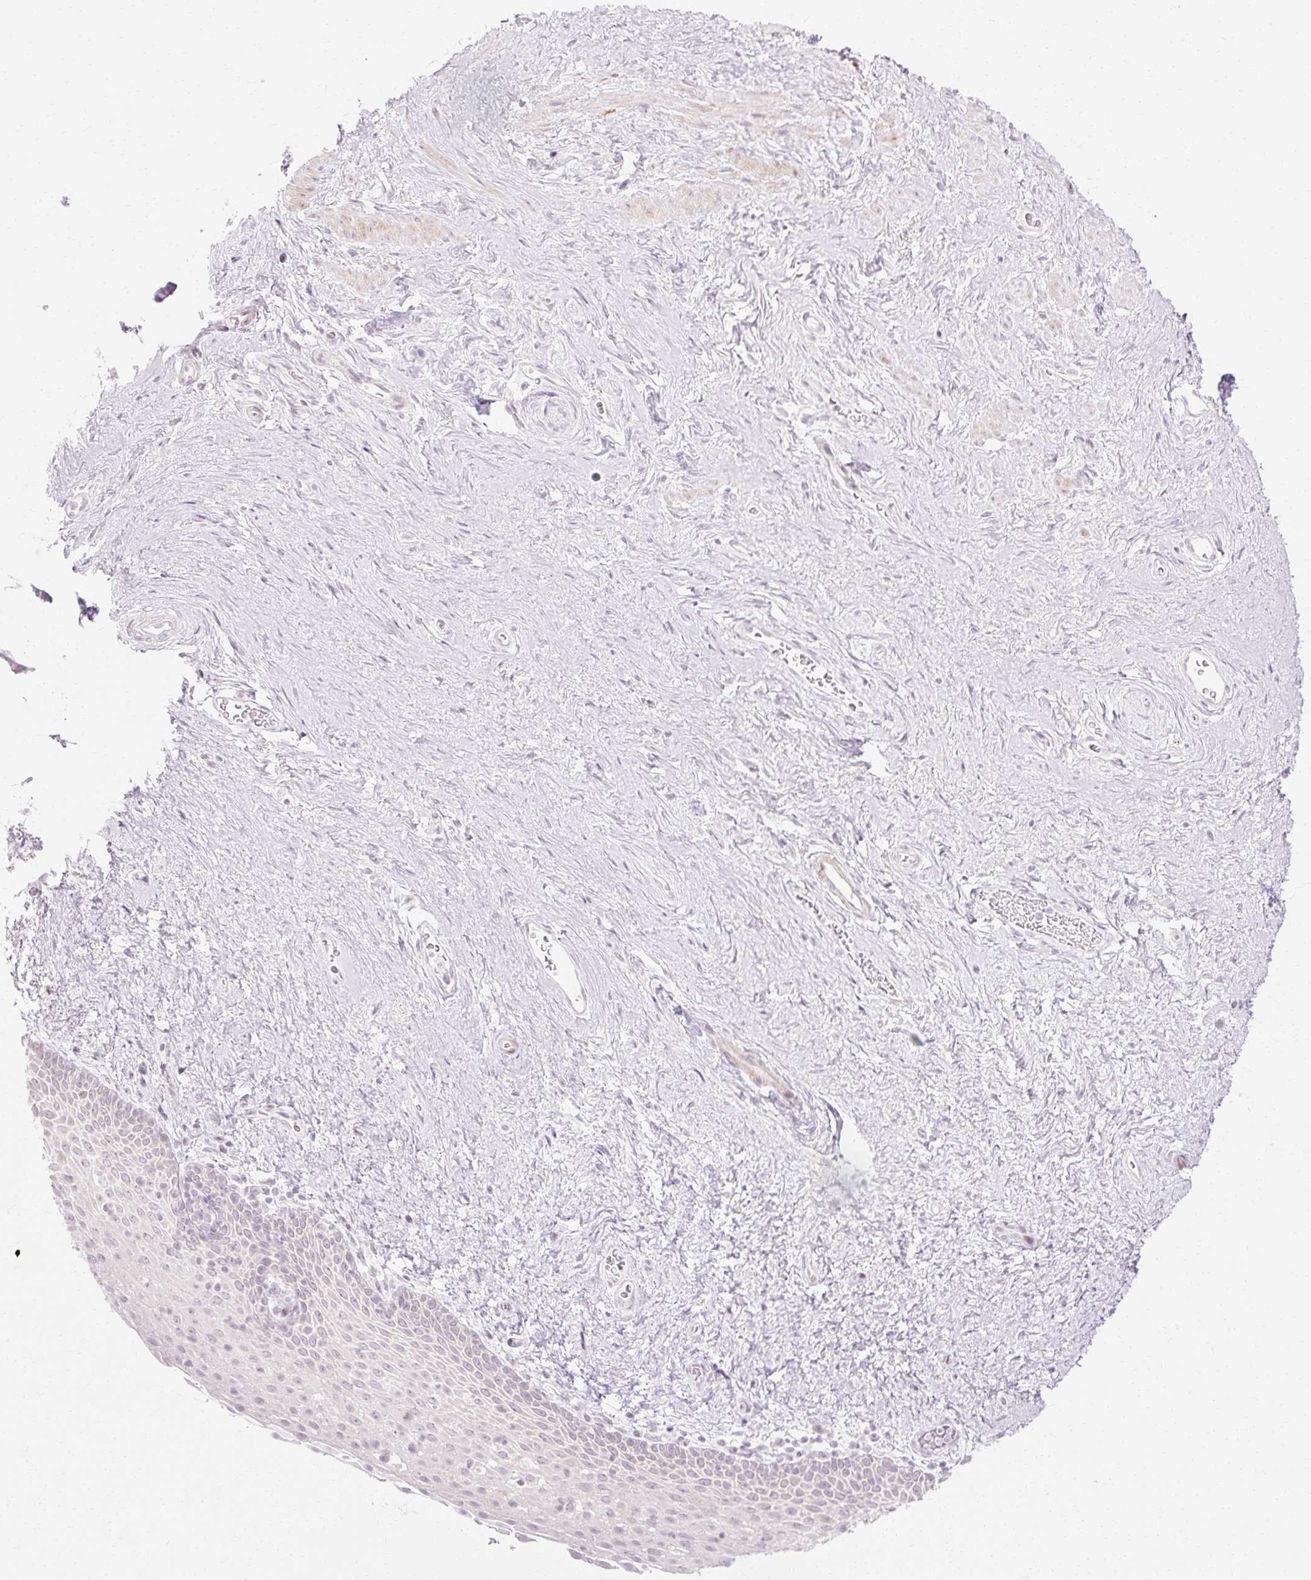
{"staining": {"intensity": "weak", "quantity": "<25%", "location": "nuclear"}, "tissue": "vagina", "cell_type": "Squamous epithelial cells", "image_type": "normal", "snomed": [{"axis": "morphology", "description": "Normal tissue, NOS"}, {"axis": "topography", "description": "Vagina"}], "caption": "Protein analysis of normal vagina shows no significant positivity in squamous epithelial cells. (Brightfield microscopy of DAB immunohistochemistry at high magnification).", "gene": "C3orf49", "patient": {"sex": "female", "age": 61}}